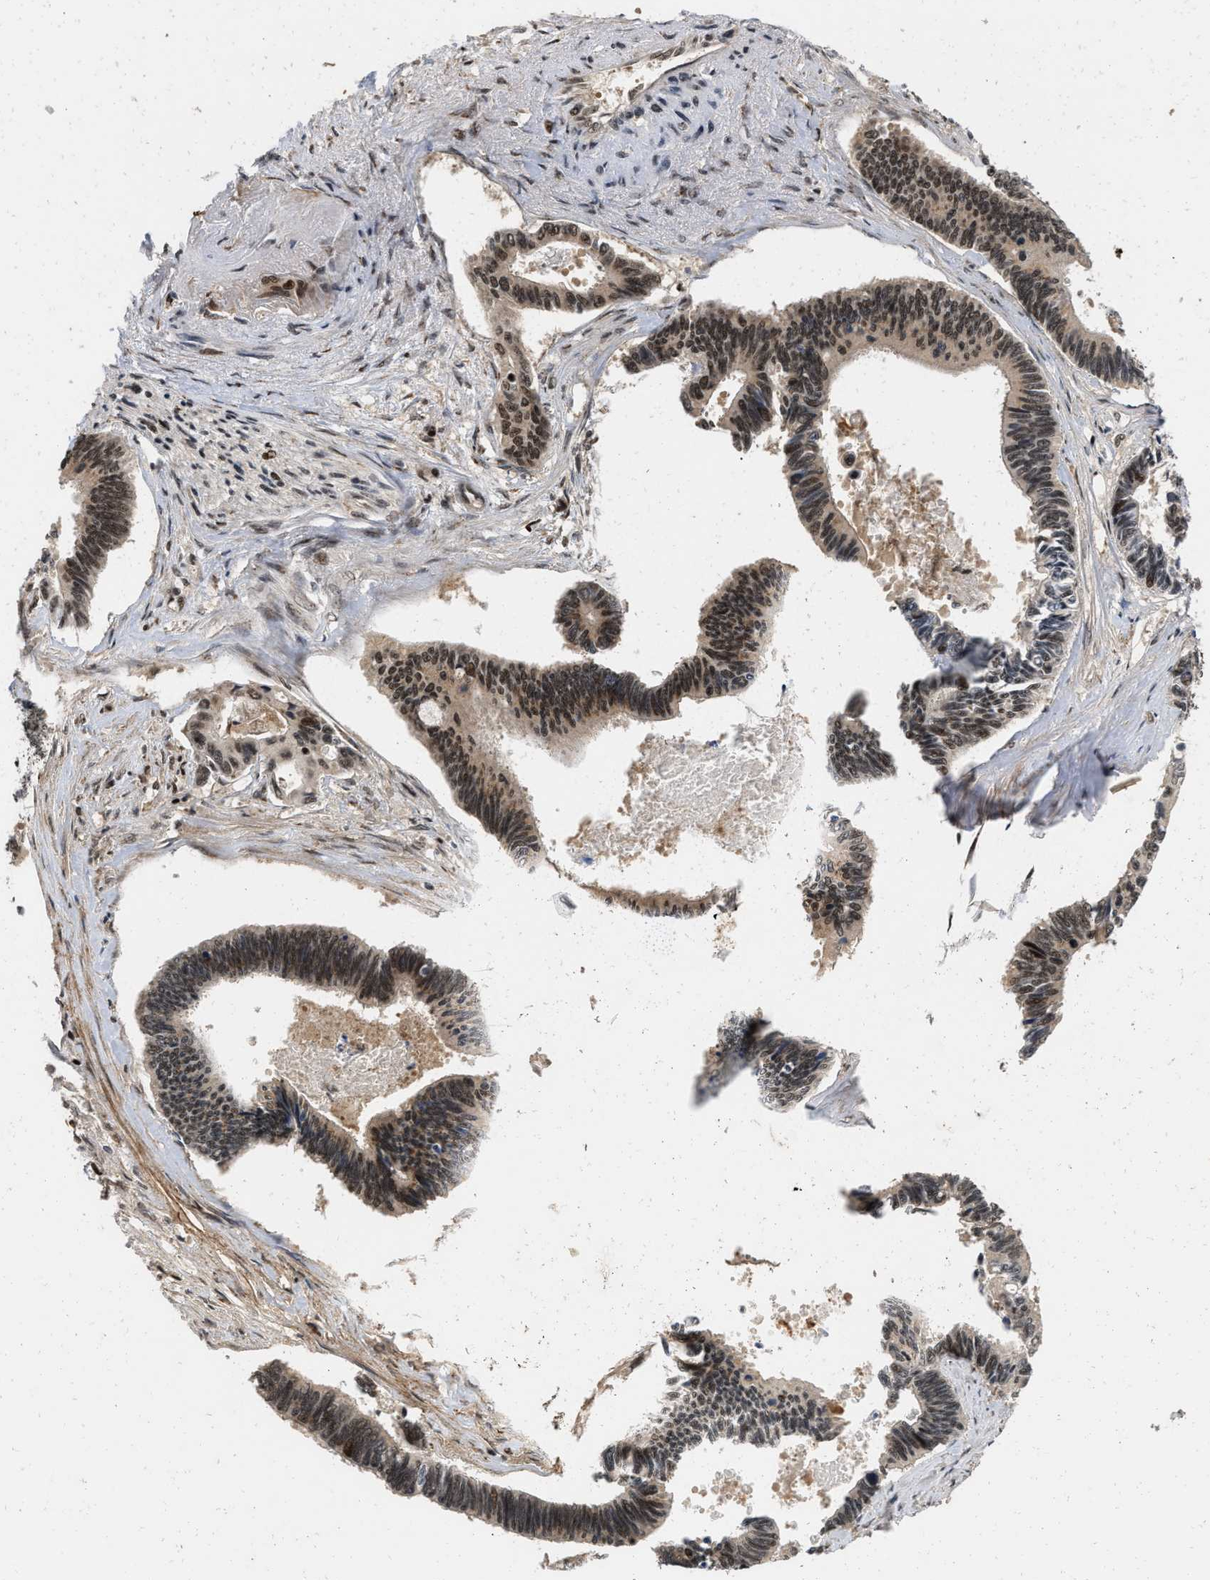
{"staining": {"intensity": "strong", "quantity": ">75%", "location": "nuclear"}, "tissue": "pancreatic cancer", "cell_type": "Tumor cells", "image_type": "cancer", "snomed": [{"axis": "morphology", "description": "Adenocarcinoma, NOS"}, {"axis": "topography", "description": "Pancreas"}], "caption": "High-power microscopy captured an immunohistochemistry (IHC) photomicrograph of pancreatic cancer, revealing strong nuclear positivity in approximately >75% of tumor cells.", "gene": "ANKRD11", "patient": {"sex": "female", "age": 70}}